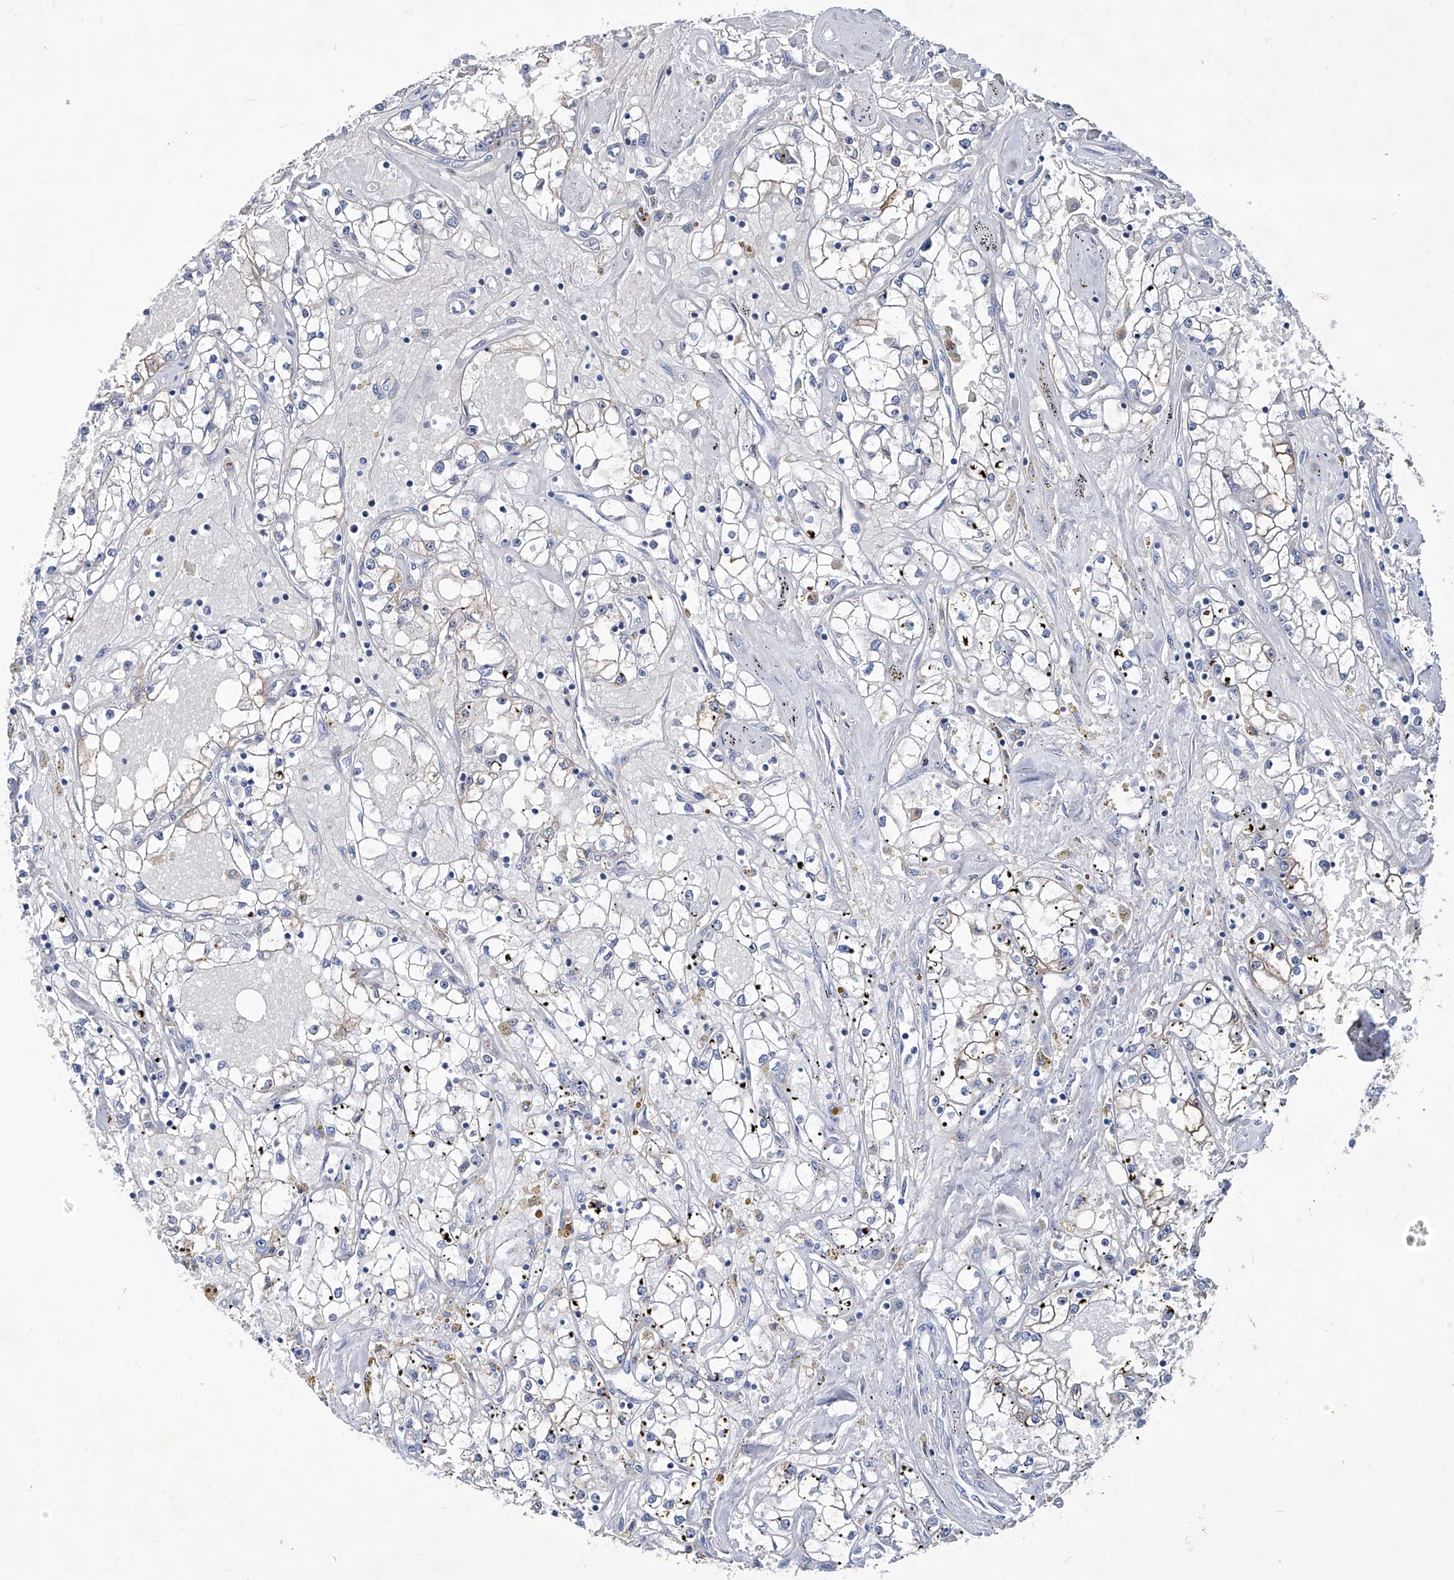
{"staining": {"intensity": "negative", "quantity": "none", "location": "none"}, "tissue": "renal cancer", "cell_type": "Tumor cells", "image_type": "cancer", "snomed": [{"axis": "morphology", "description": "Adenocarcinoma, NOS"}, {"axis": "topography", "description": "Kidney"}], "caption": "Immunohistochemistry (IHC) photomicrograph of neoplastic tissue: renal cancer (adenocarcinoma) stained with DAB (3,3'-diaminobenzidine) reveals no significant protein expression in tumor cells.", "gene": "KLHL17", "patient": {"sex": "male", "age": 56}}